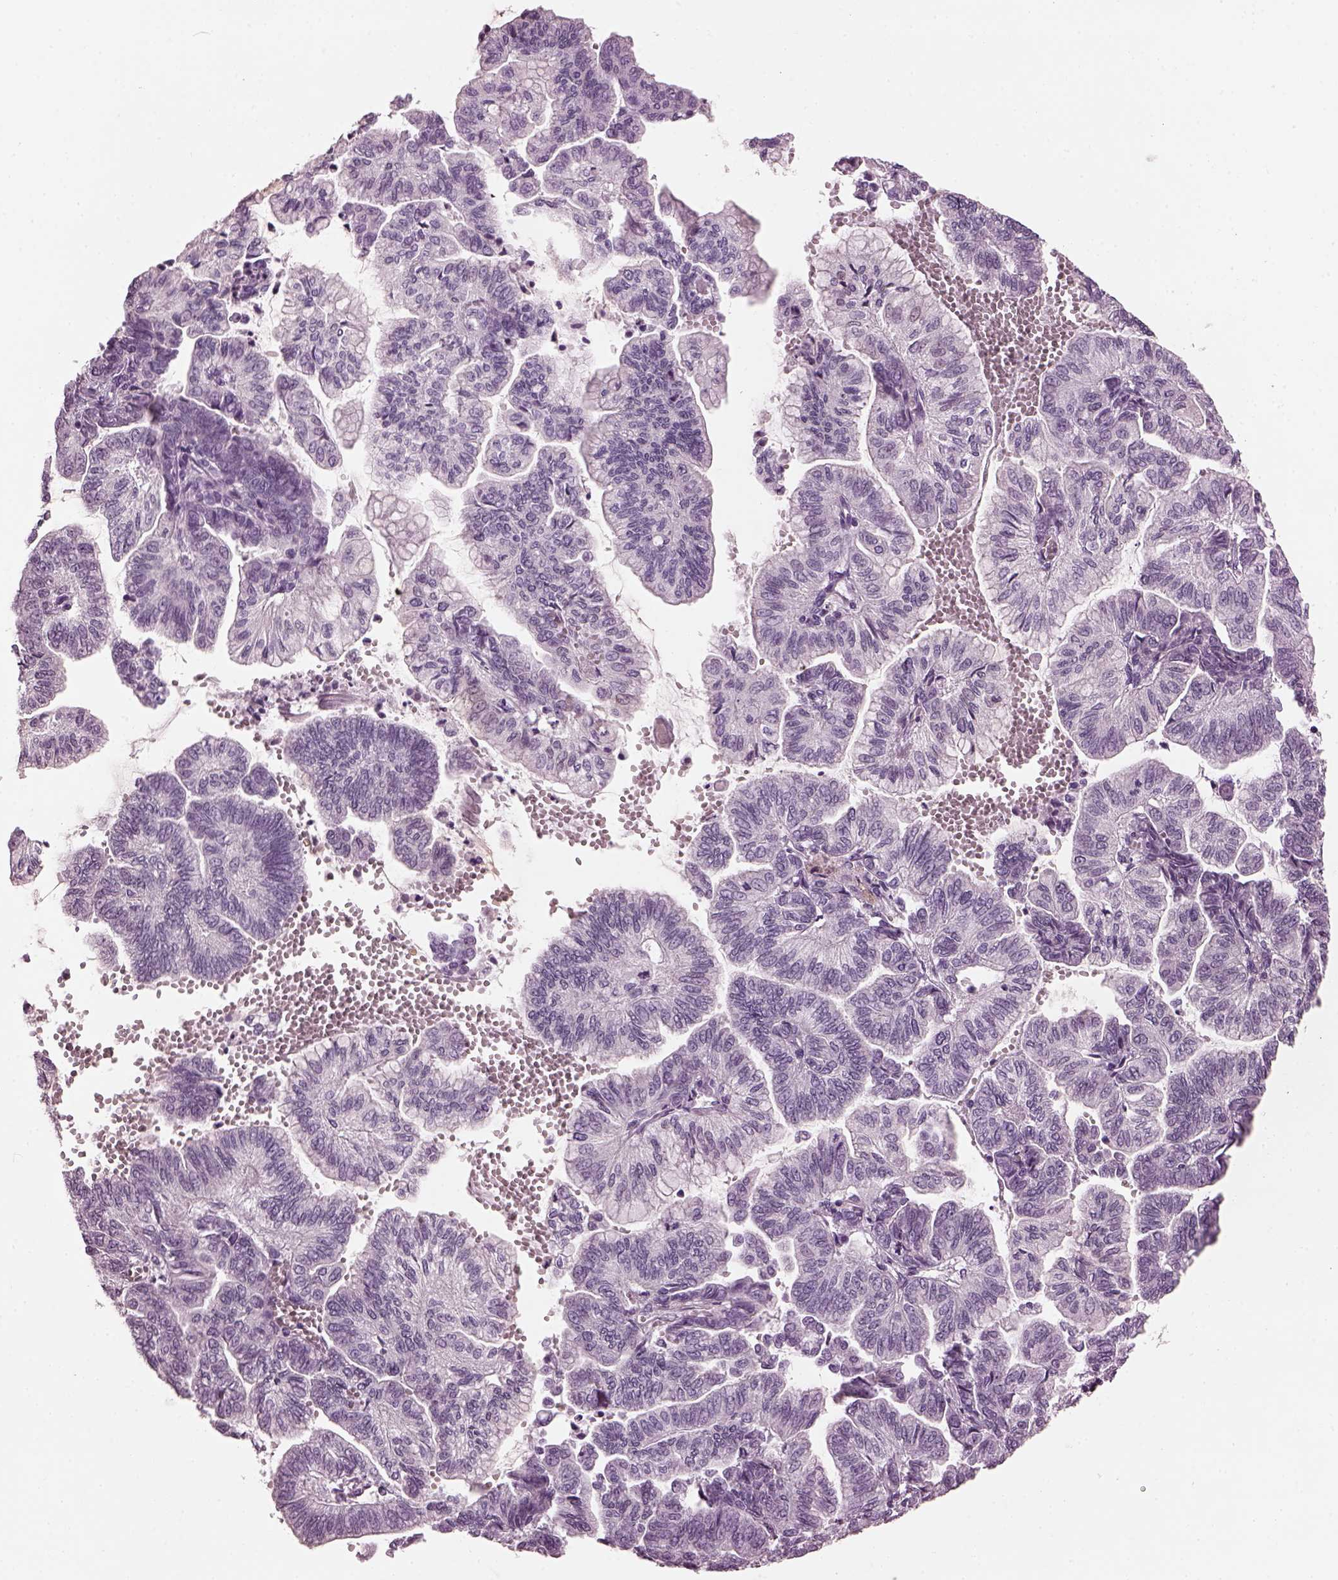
{"staining": {"intensity": "negative", "quantity": "none", "location": "none"}, "tissue": "stomach cancer", "cell_type": "Tumor cells", "image_type": "cancer", "snomed": [{"axis": "morphology", "description": "Adenocarcinoma, NOS"}, {"axis": "topography", "description": "Stomach"}], "caption": "Protein analysis of stomach adenocarcinoma displays no significant expression in tumor cells.", "gene": "SLC6A17", "patient": {"sex": "male", "age": 83}}